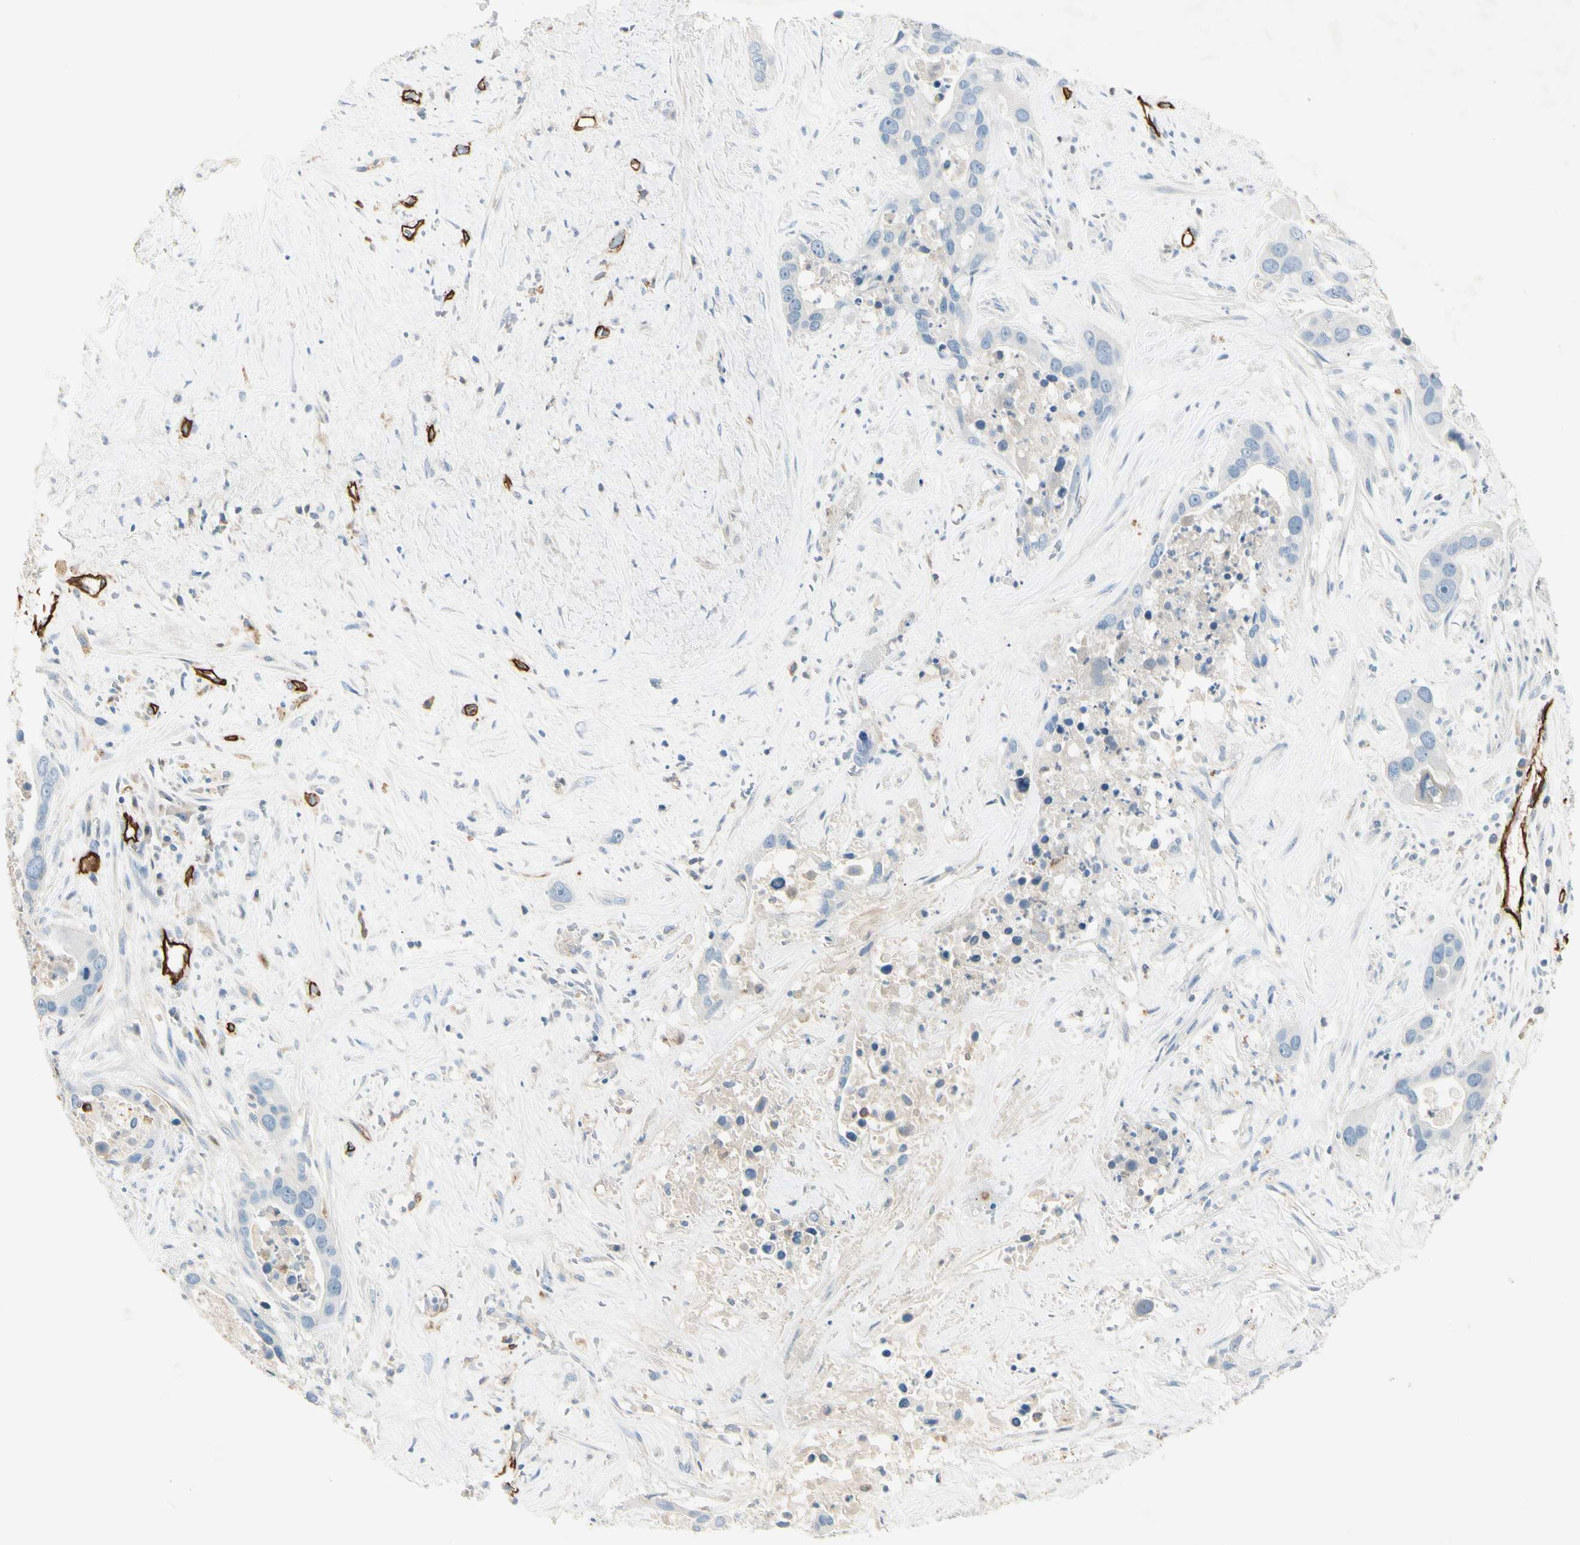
{"staining": {"intensity": "negative", "quantity": "none", "location": "none"}, "tissue": "liver cancer", "cell_type": "Tumor cells", "image_type": "cancer", "snomed": [{"axis": "morphology", "description": "Cholangiocarcinoma"}, {"axis": "topography", "description": "Liver"}], "caption": "This is a histopathology image of immunohistochemistry (IHC) staining of cholangiocarcinoma (liver), which shows no positivity in tumor cells.", "gene": "CD93", "patient": {"sex": "female", "age": 65}}